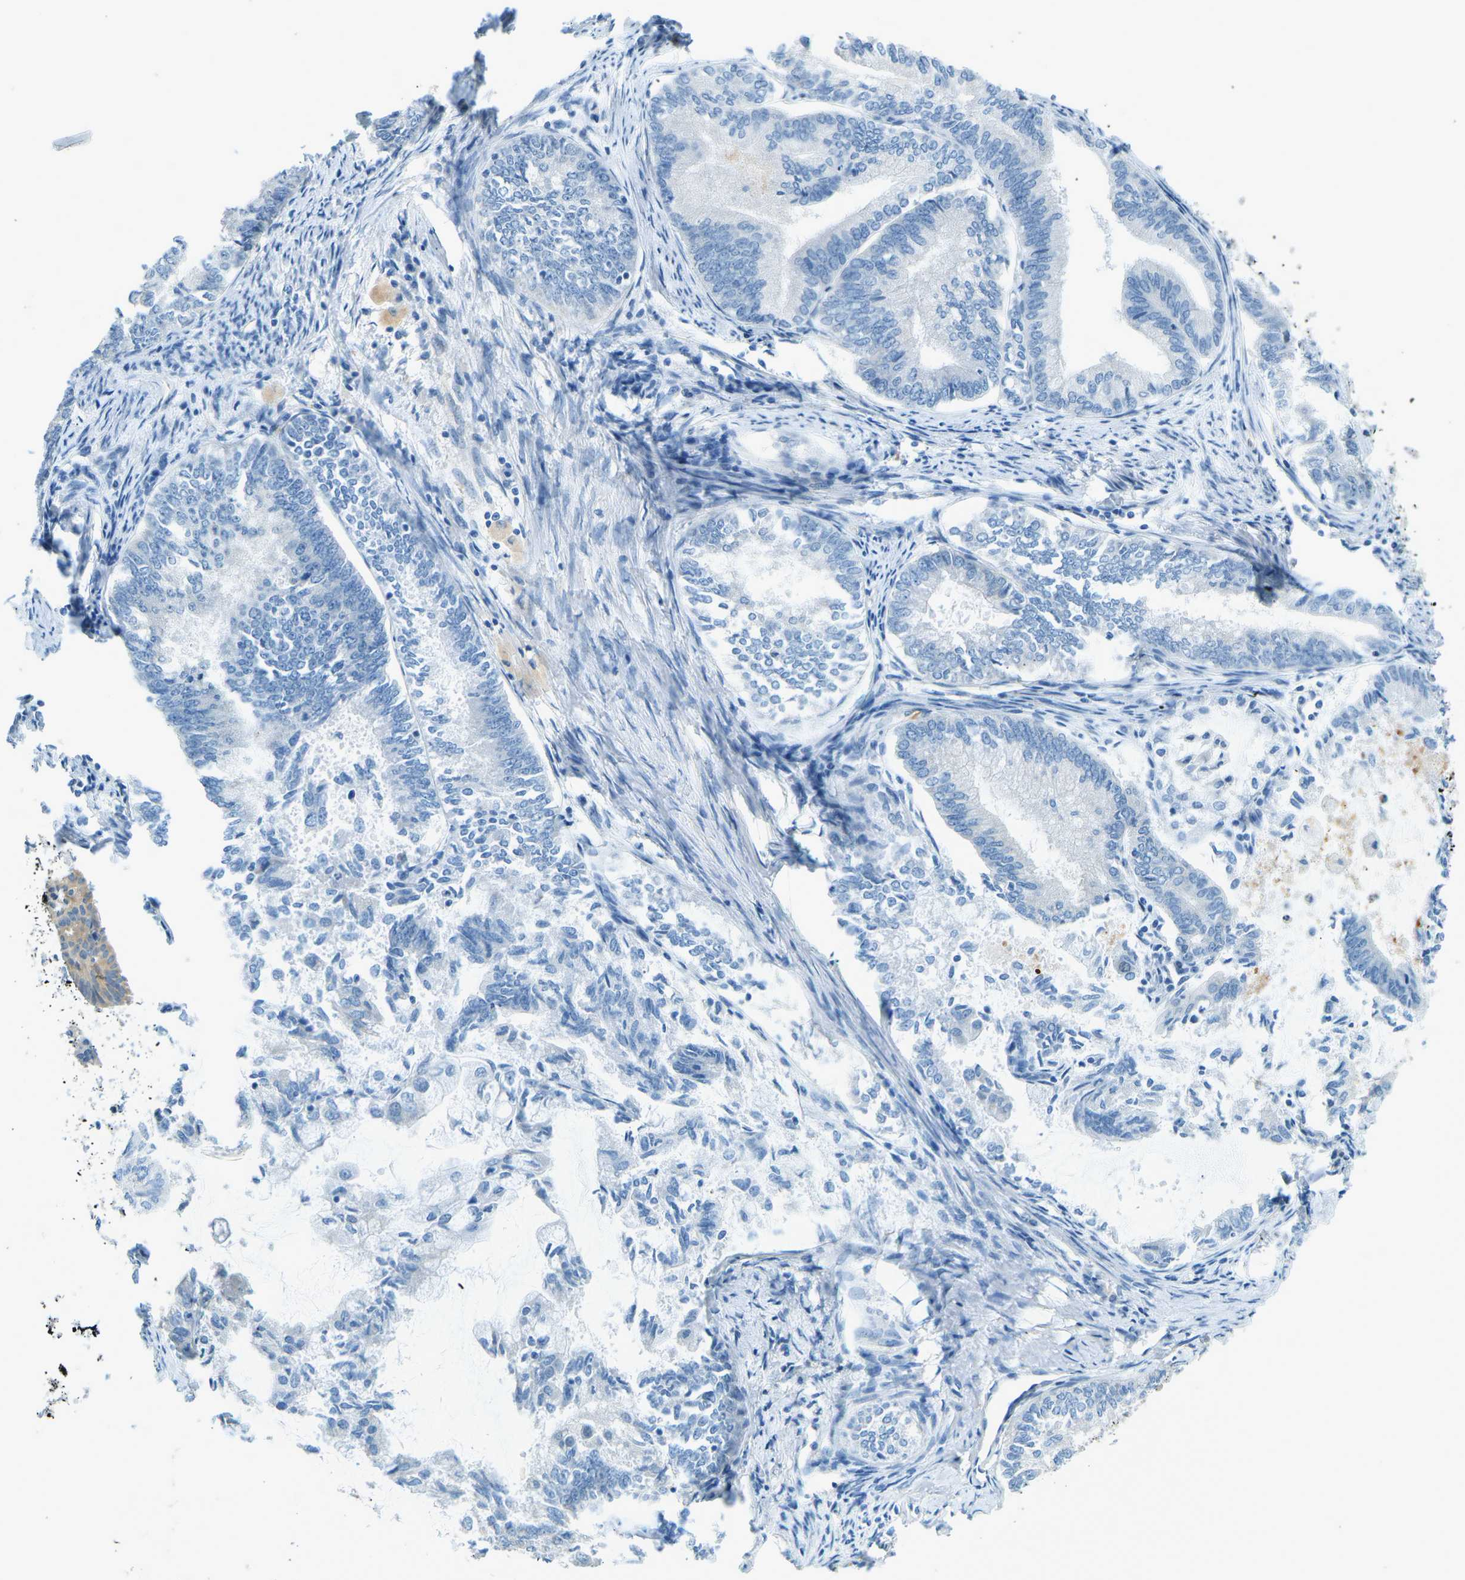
{"staining": {"intensity": "negative", "quantity": "none", "location": "none"}, "tissue": "endometrial cancer", "cell_type": "Tumor cells", "image_type": "cancer", "snomed": [{"axis": "morphology", "description": "Adenocarcinoma, NOS"}, {"axis": "topography", "description": "Endometrium"}], "caption": "There is no significant staining in tumor cells of endometrial cancer.", "gene": "ZNF367", "patient": {"sex": "female", "age": 86}}